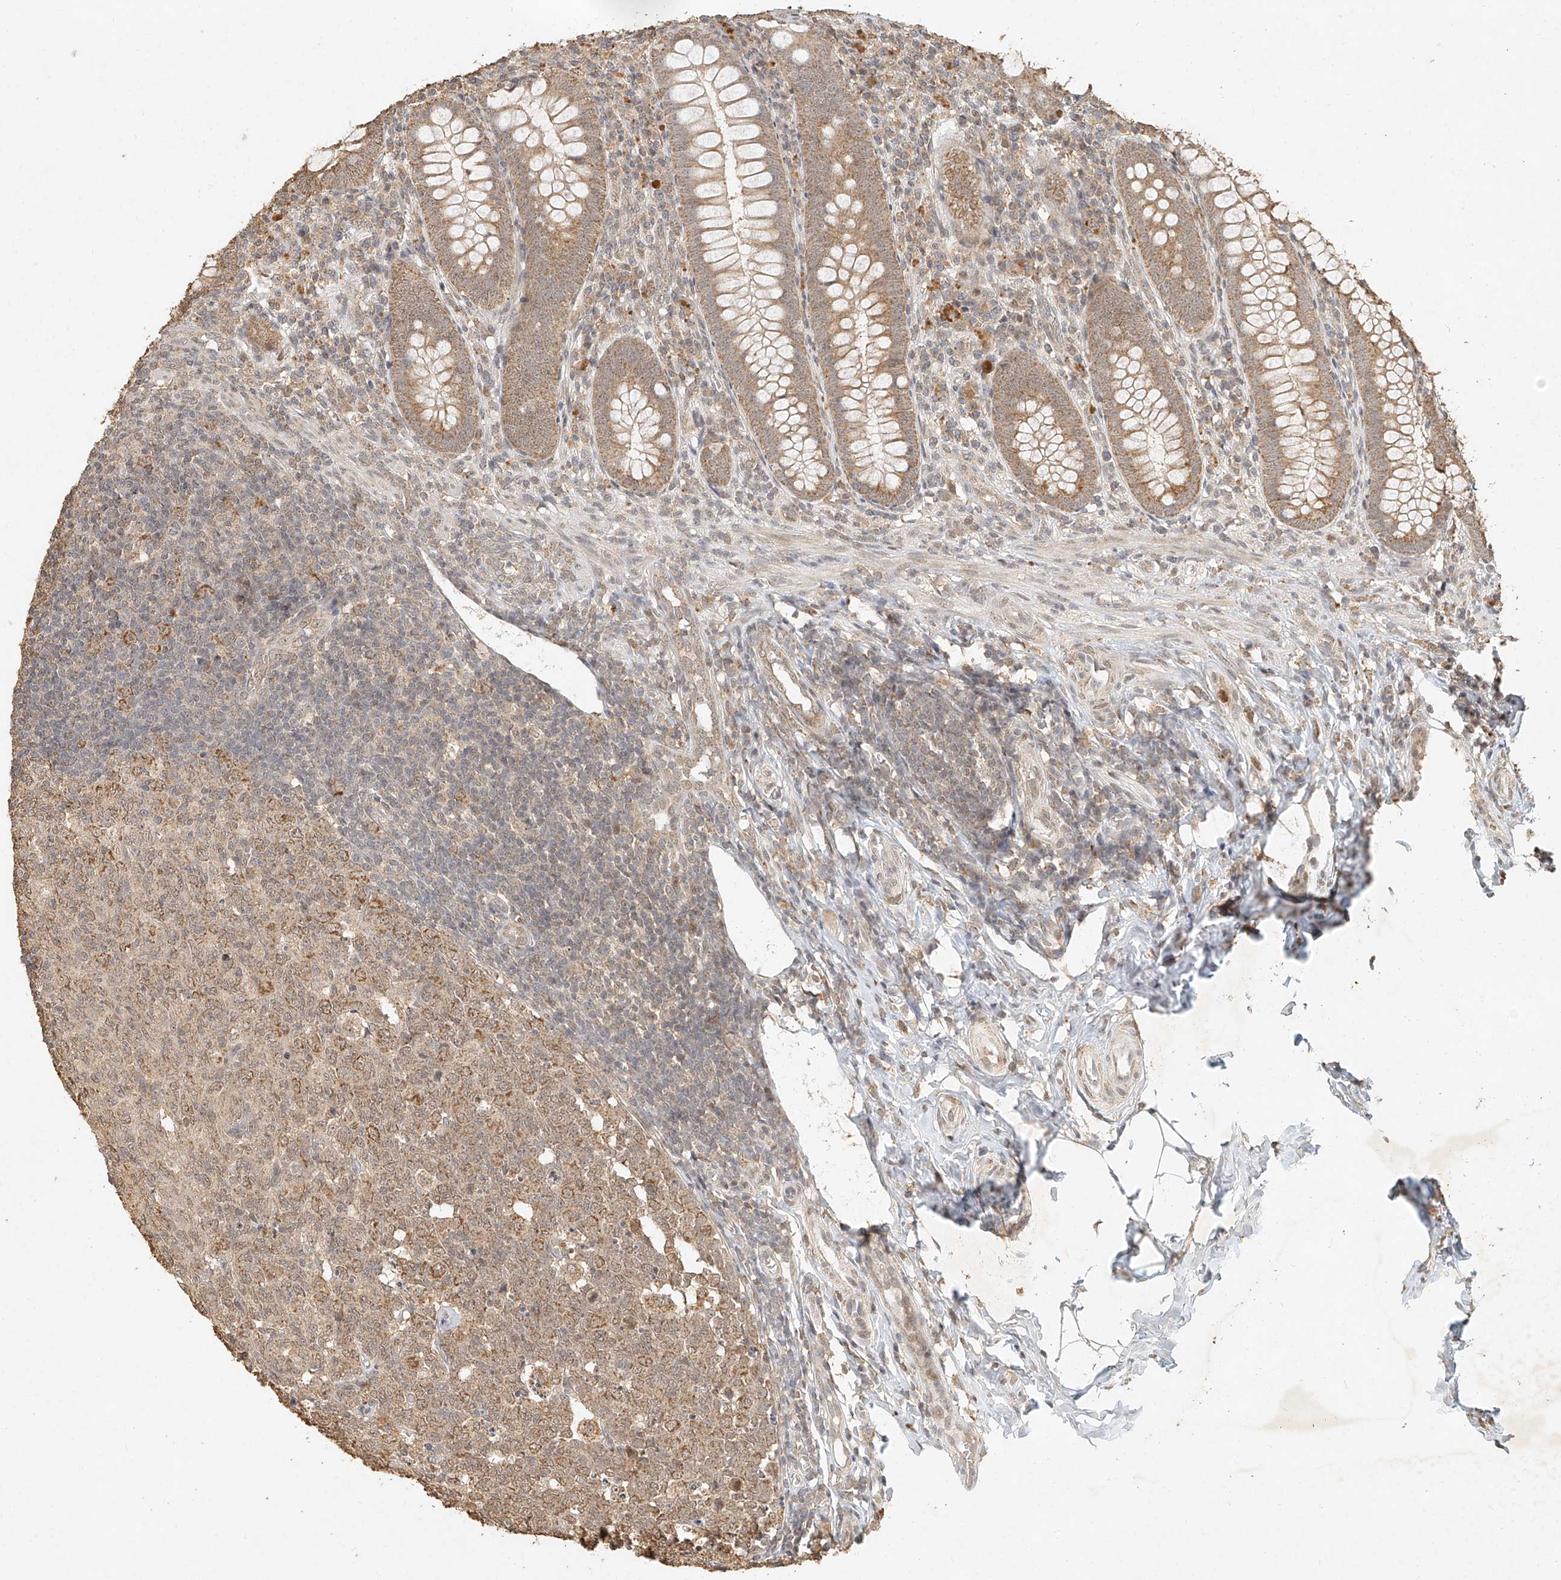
{"staining": {"intensity": "moderate", "quantity": ">75%", "location": "cytoplasmic/membranous"}, "tissue": "appendix", "cell_type": "Glandular cells", "image_type": "normal", "snomed": [{"axis": "morphology", "description": "Normal tissue, NOS"}, {"axis": "topography", "description": "Appendix"}], "caption": "DAB (3,3'-diaminobenzidine) immunohistochemical staining of benign human appendix reveals moderate cytoplasmic/membranous protein staining in about >75% of glandular cells.", "gene": "CXorf58", "patient": {"sex": "male", "age": 14}}